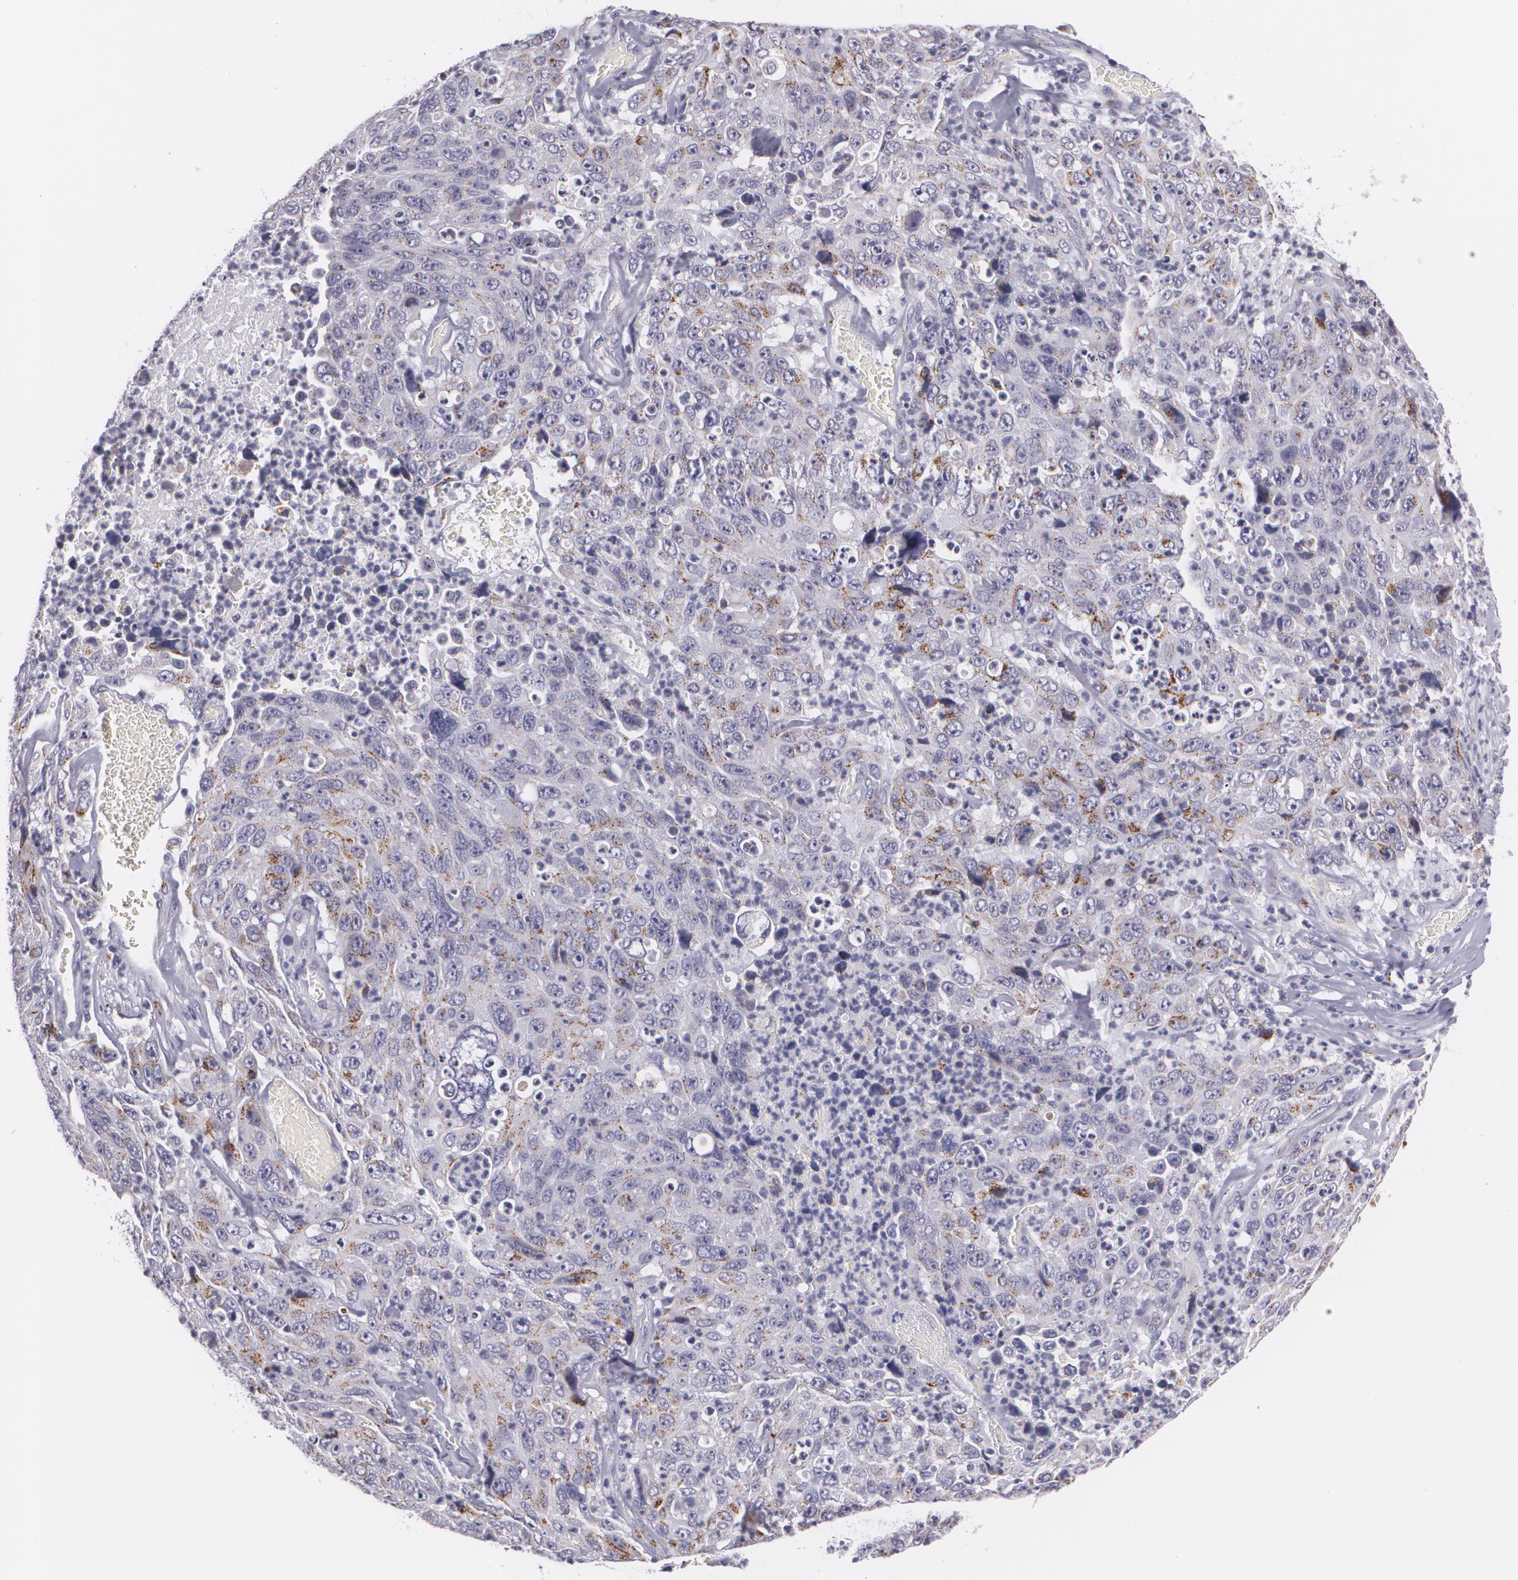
{"staining": {"intensity": "moderate", "quantity": "<25%", "location": "cytoplasmic/membranous"}, "tissue": "lung cancer", "cell_type": "Tumor cells", "image_type": "cancer", "snomed": [{"axis": "morphology", "description": "Squamous cell carcinoma, NOS"}, {"axis": "topography", "description": "Lung"}], "caption": "An immunohistochemistry (IHC) photomicrograph of neoplastic tissue is shown. Protein staining in brown highlights moderate cytoplasmic/membranous positivity in lung cancer within tumor cells.", "gene": "CILK1", "patient": {"sex": "male", "age": 64}}